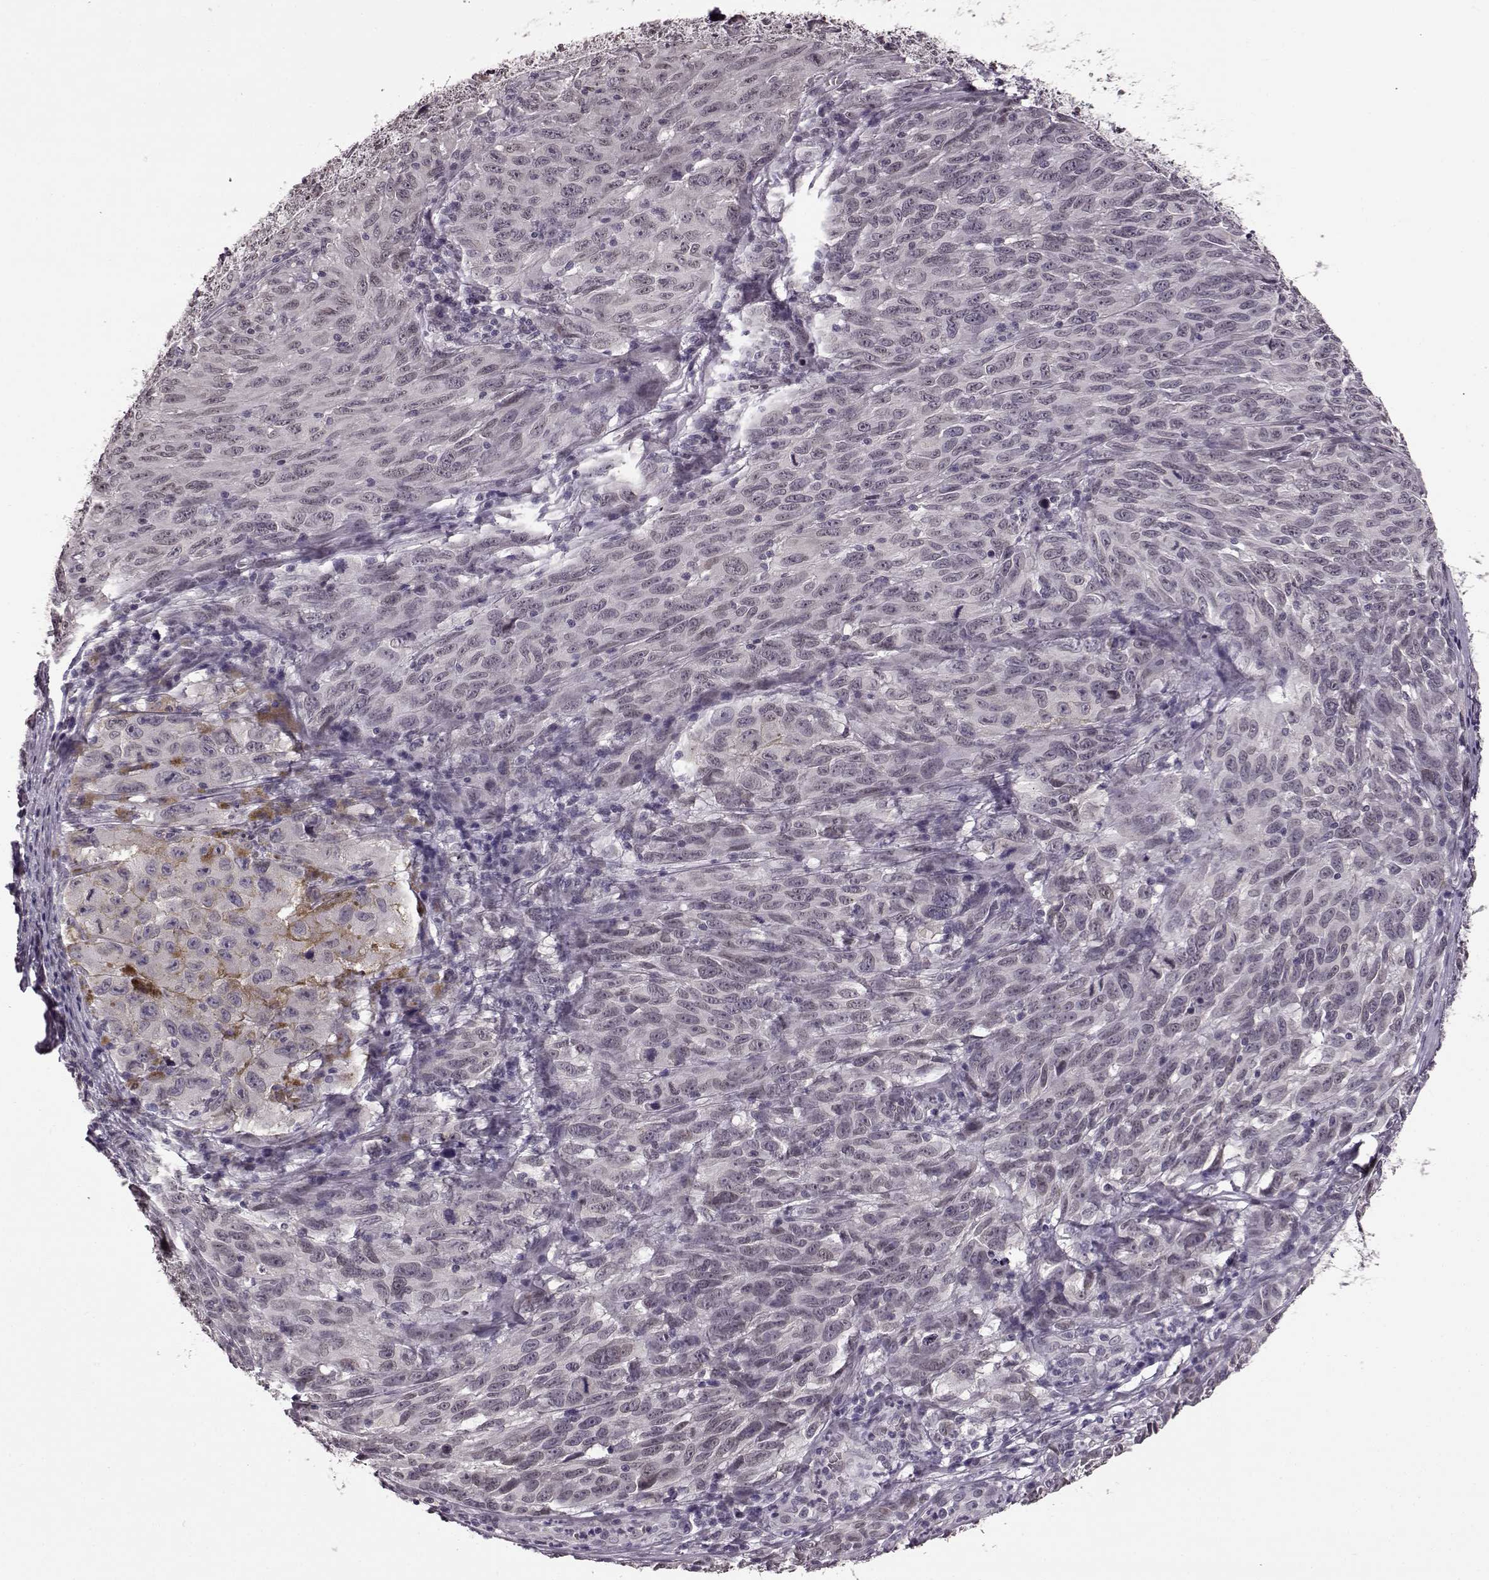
{"staining": {"intensity": "negative", "quantity": "none", "location": "none"}, "tissue": "melanoma", "cell_type": "Tumor cells", "image_type": "cancer", "snomed": [{"axis": "morphology", "description": "Malignant melanoma, NOS"}, {"axis": "topography", "description": "Vulva, labia, clitoris and Bartholin´s gland, NO"}], "caption": "The IHC micrograph has no significant staining in tumor cells of melanoma tissue. The staining was performed using DAB to visualize the protein expression in brown, while the nuclei were stained in blue with hematoxylin (Magnification: 20x).", "gene": "STX1B", "patient": {"sex": "female", "age": 75}}